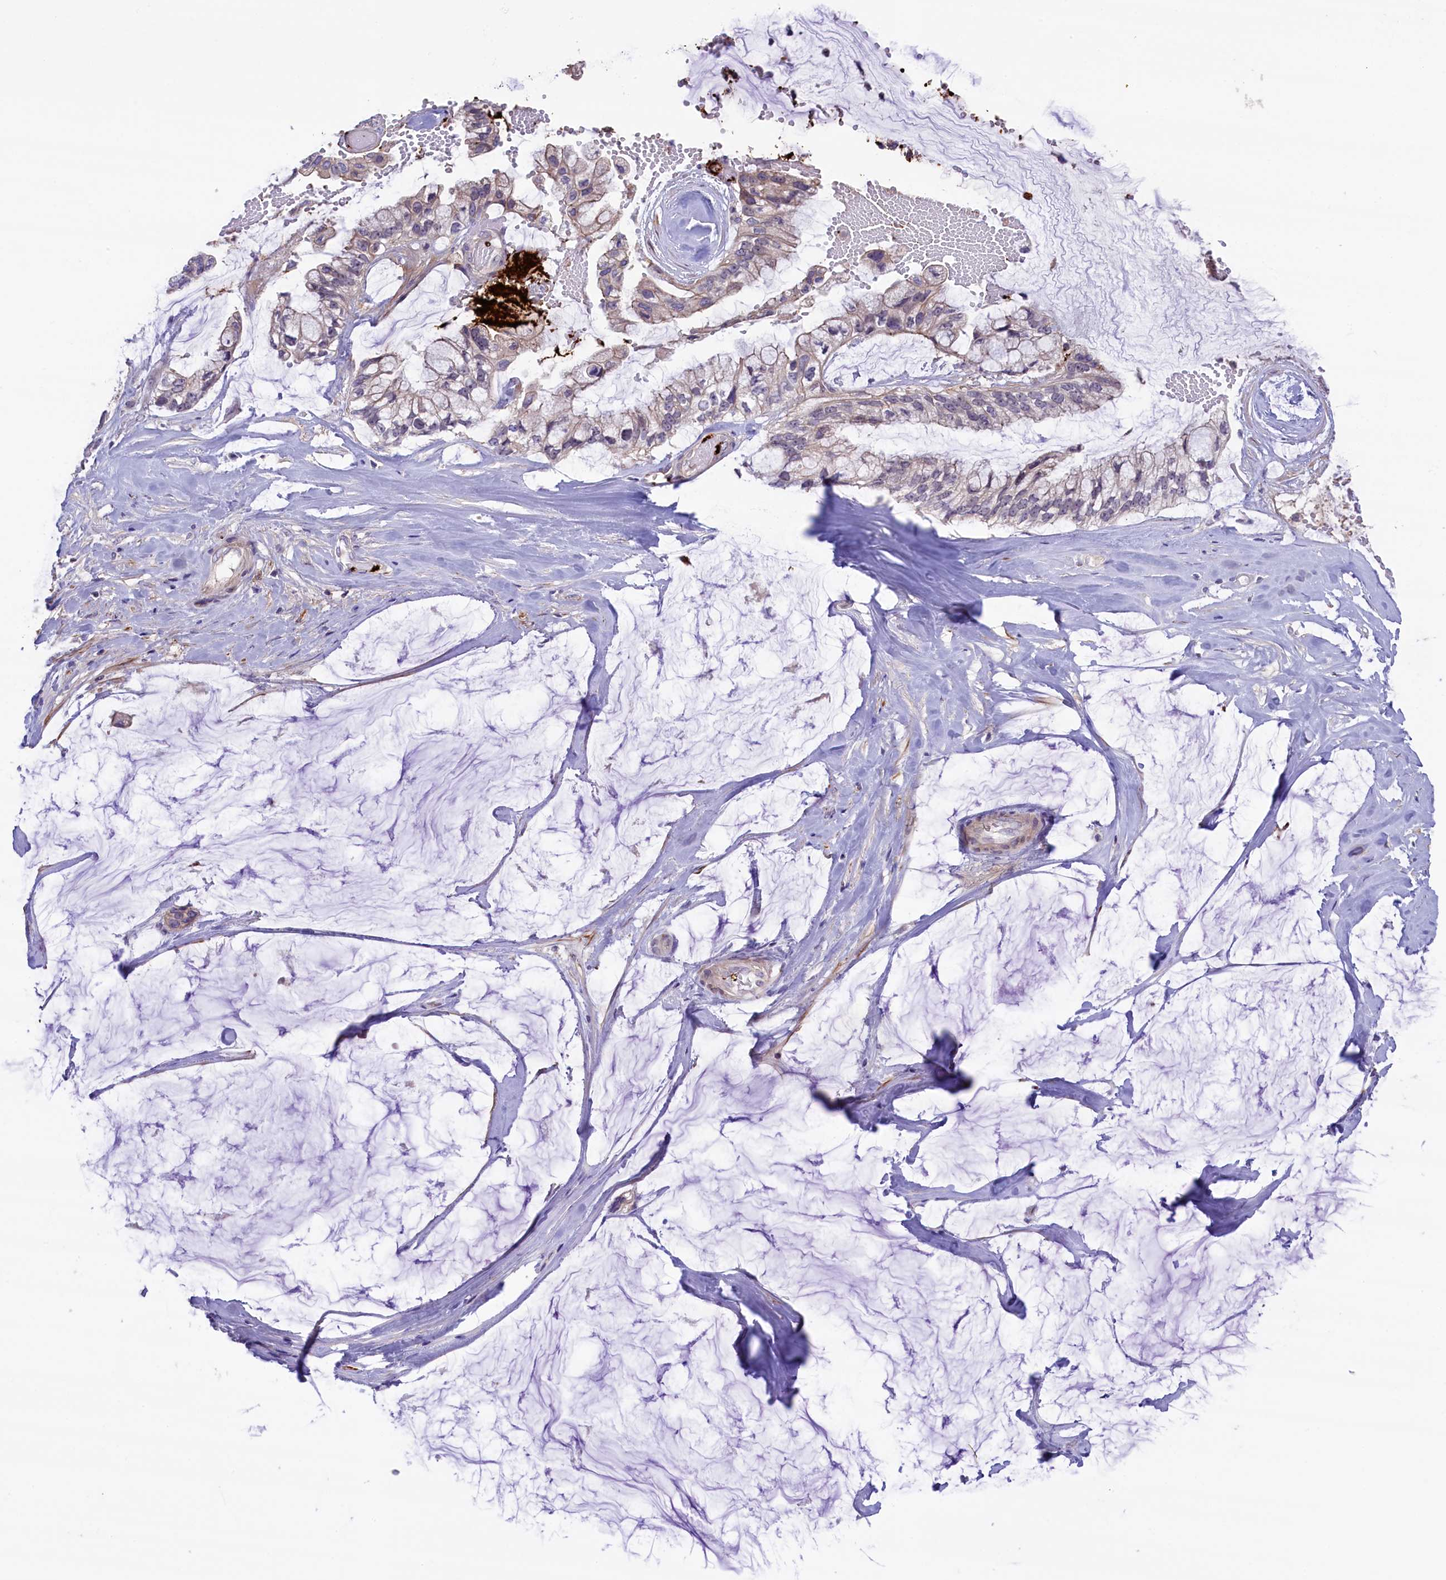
{"staining": {"intensity": "negative", "quantity": "none", "location": "none"}, "tissue": "ovarian cancer", "cell_type": "Tumor cells", "image_type": "cancer", "snomed": [{"axis": "morphology", "description": "Cystadenocarcinoma, mucinous, NOS"}, {"axis": "topography", "description": "Ovary"}], "caption": "Immunohistochemistry of ovarian cancer displays no positivity in tumor cells. Nuclei are stained in blue.", "gene": "HEATR3", "patient": {"sex": "female", "age": 39}}